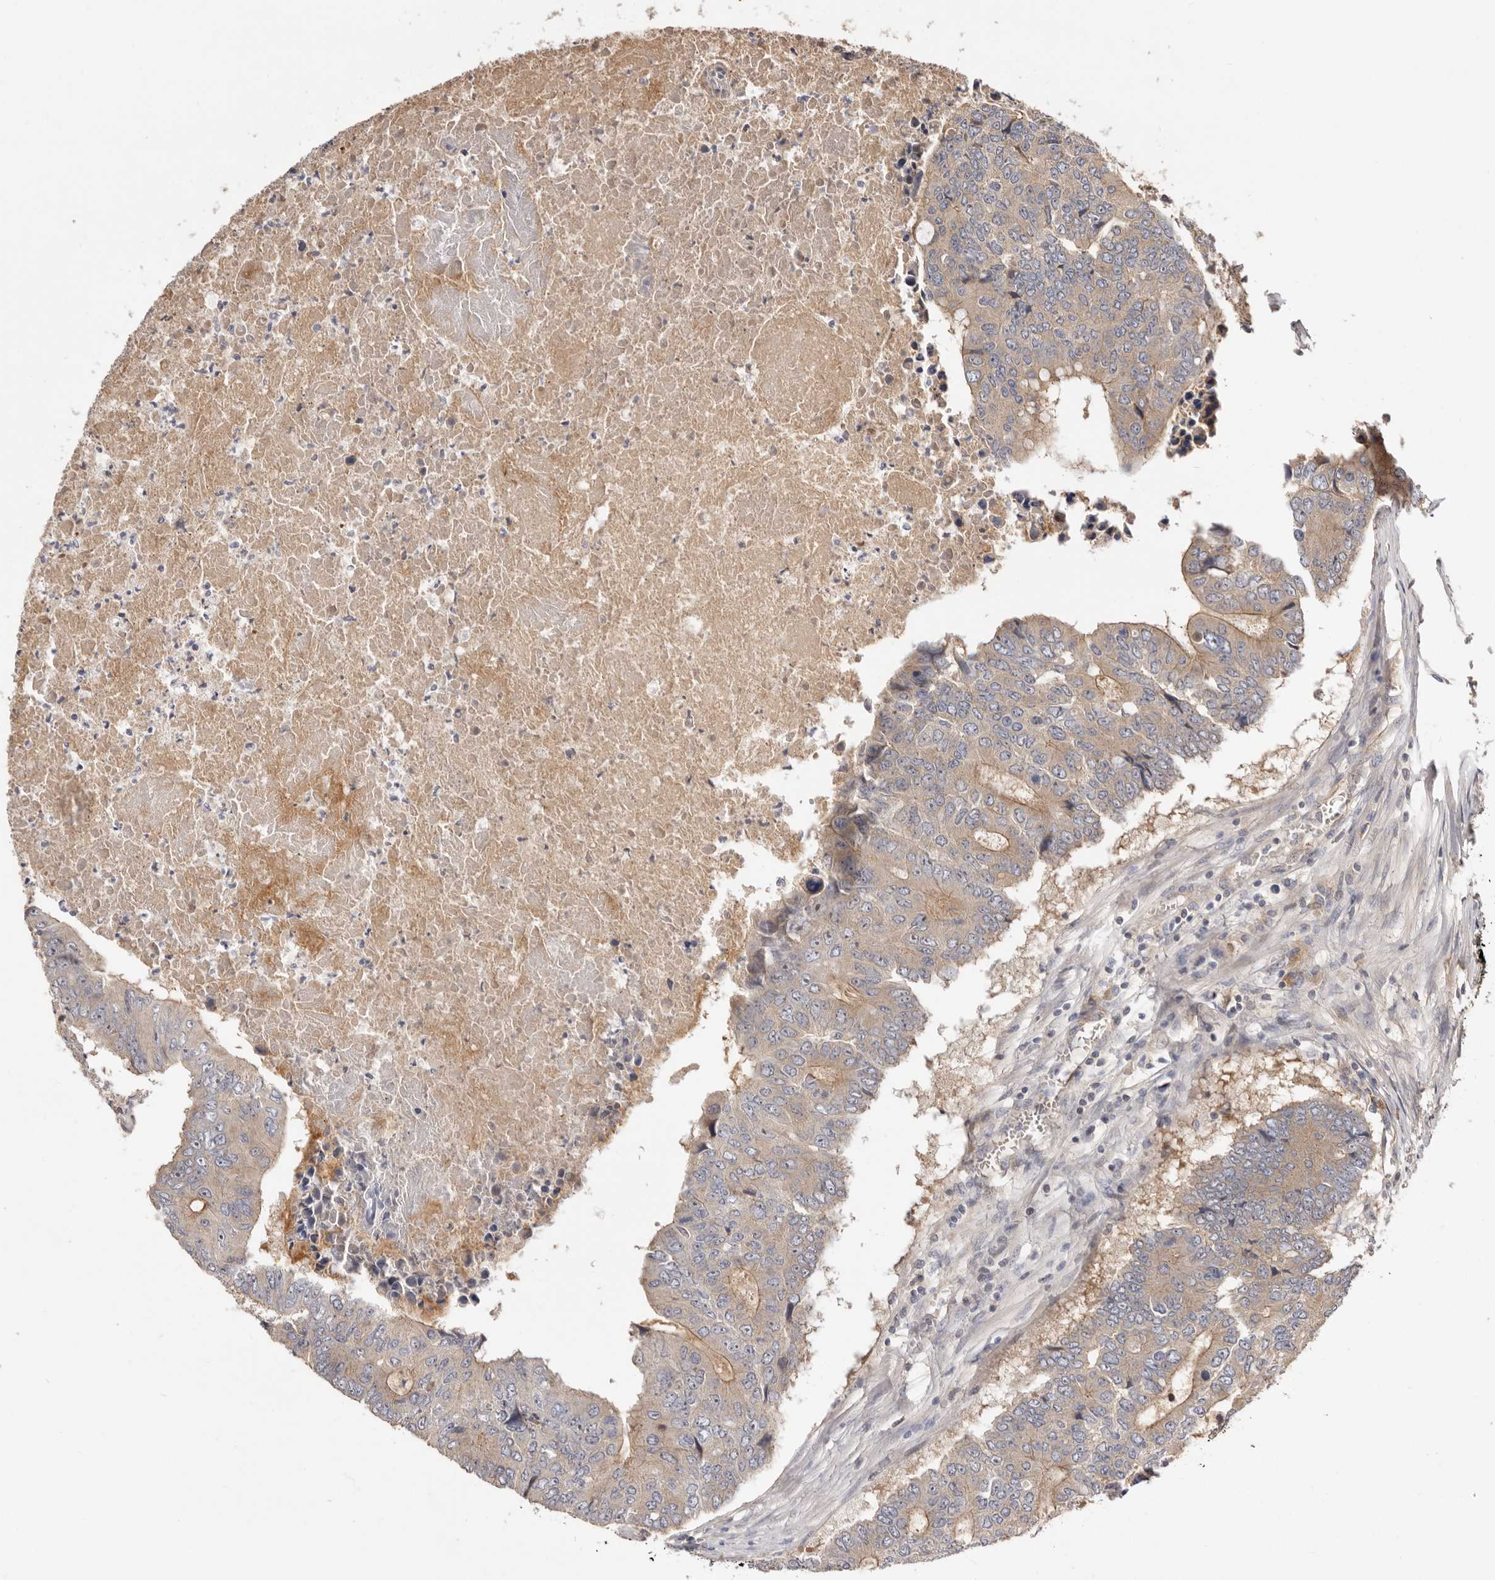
{"staining": {"intensity": "weak", "quantity": "25%-75%", "location": "cytoplasmic/membranous"}, "tissue": "colorectal cancer", "cell_type": "Tumor cells", "image_type": "cancer", "snomed": [{"axis": "morphology", "description": "Adenocarcinoma, NOS"}, {"axis": "topography", "description": "Colon"}], "caption": "Immunohistochemical staining of human colorectal cancer (adenocarcinoma) shows weak cytoplasmic/membranous protein positivity in approximately 25%-75% of tumor cells.", "gene": "DOP1A", "patient": {"sex": "male", "age": 87}}